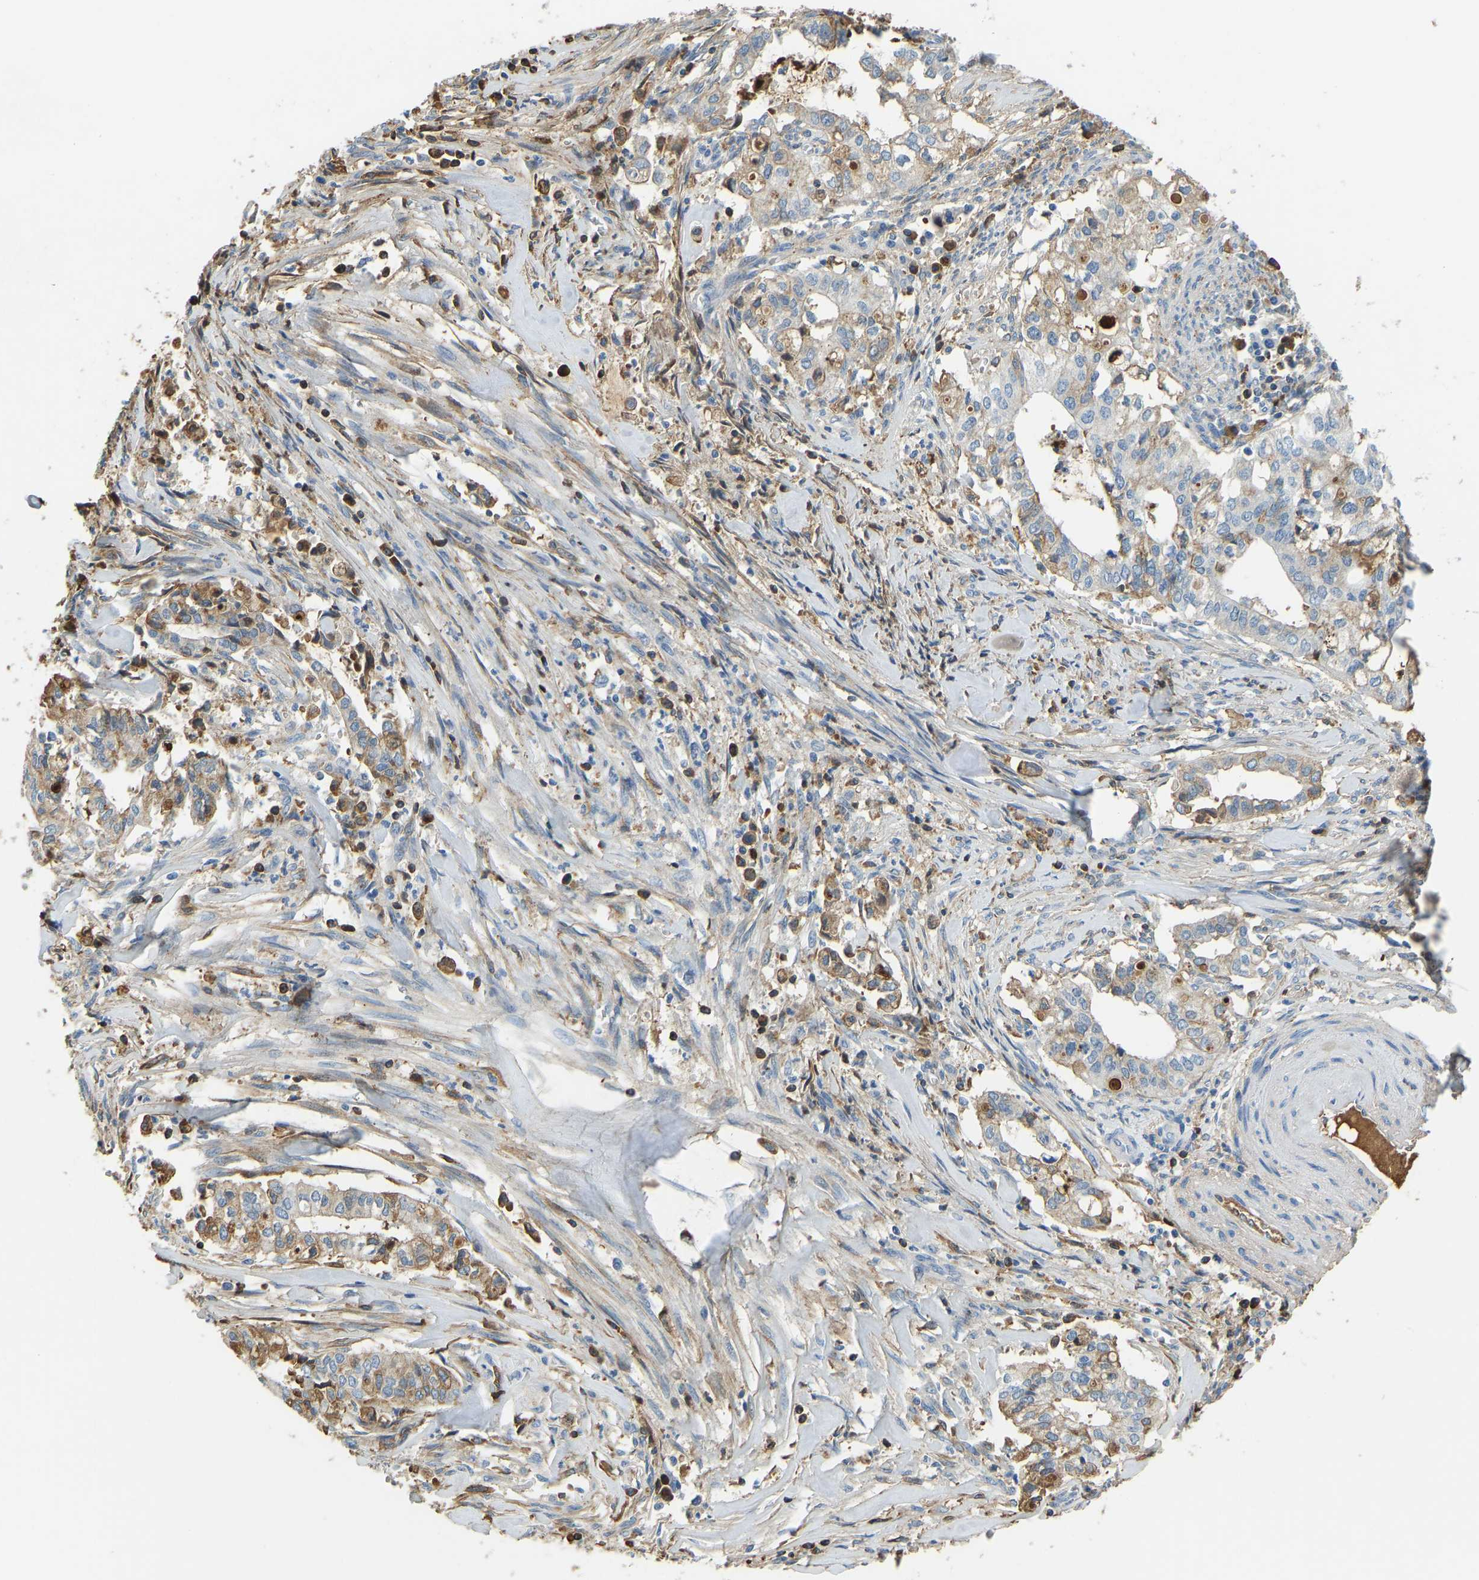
{"staining": {"intensity": "weak", "quantity": "25%-75%", "location": "cytoplasmic/membranous"}, "tissue": "cervical cancer", "cell_type": "Tumor cells", "image_type": "cancer", "snomed": [{"axis": "morphology", "description": "Adenocarcinoma, NOS"}, {"axis": "topography", "description": "Cervix"}], "caption": "This photomicrograph reveals immunohistochemistry (IHC) staining of cervical adenocarcinoma, with low weak cytoplasmic/membranous staining in about 25%-75% of tumor cells.", "gene": "THBS4", "patient": {"sex": "female", "age": 44}}